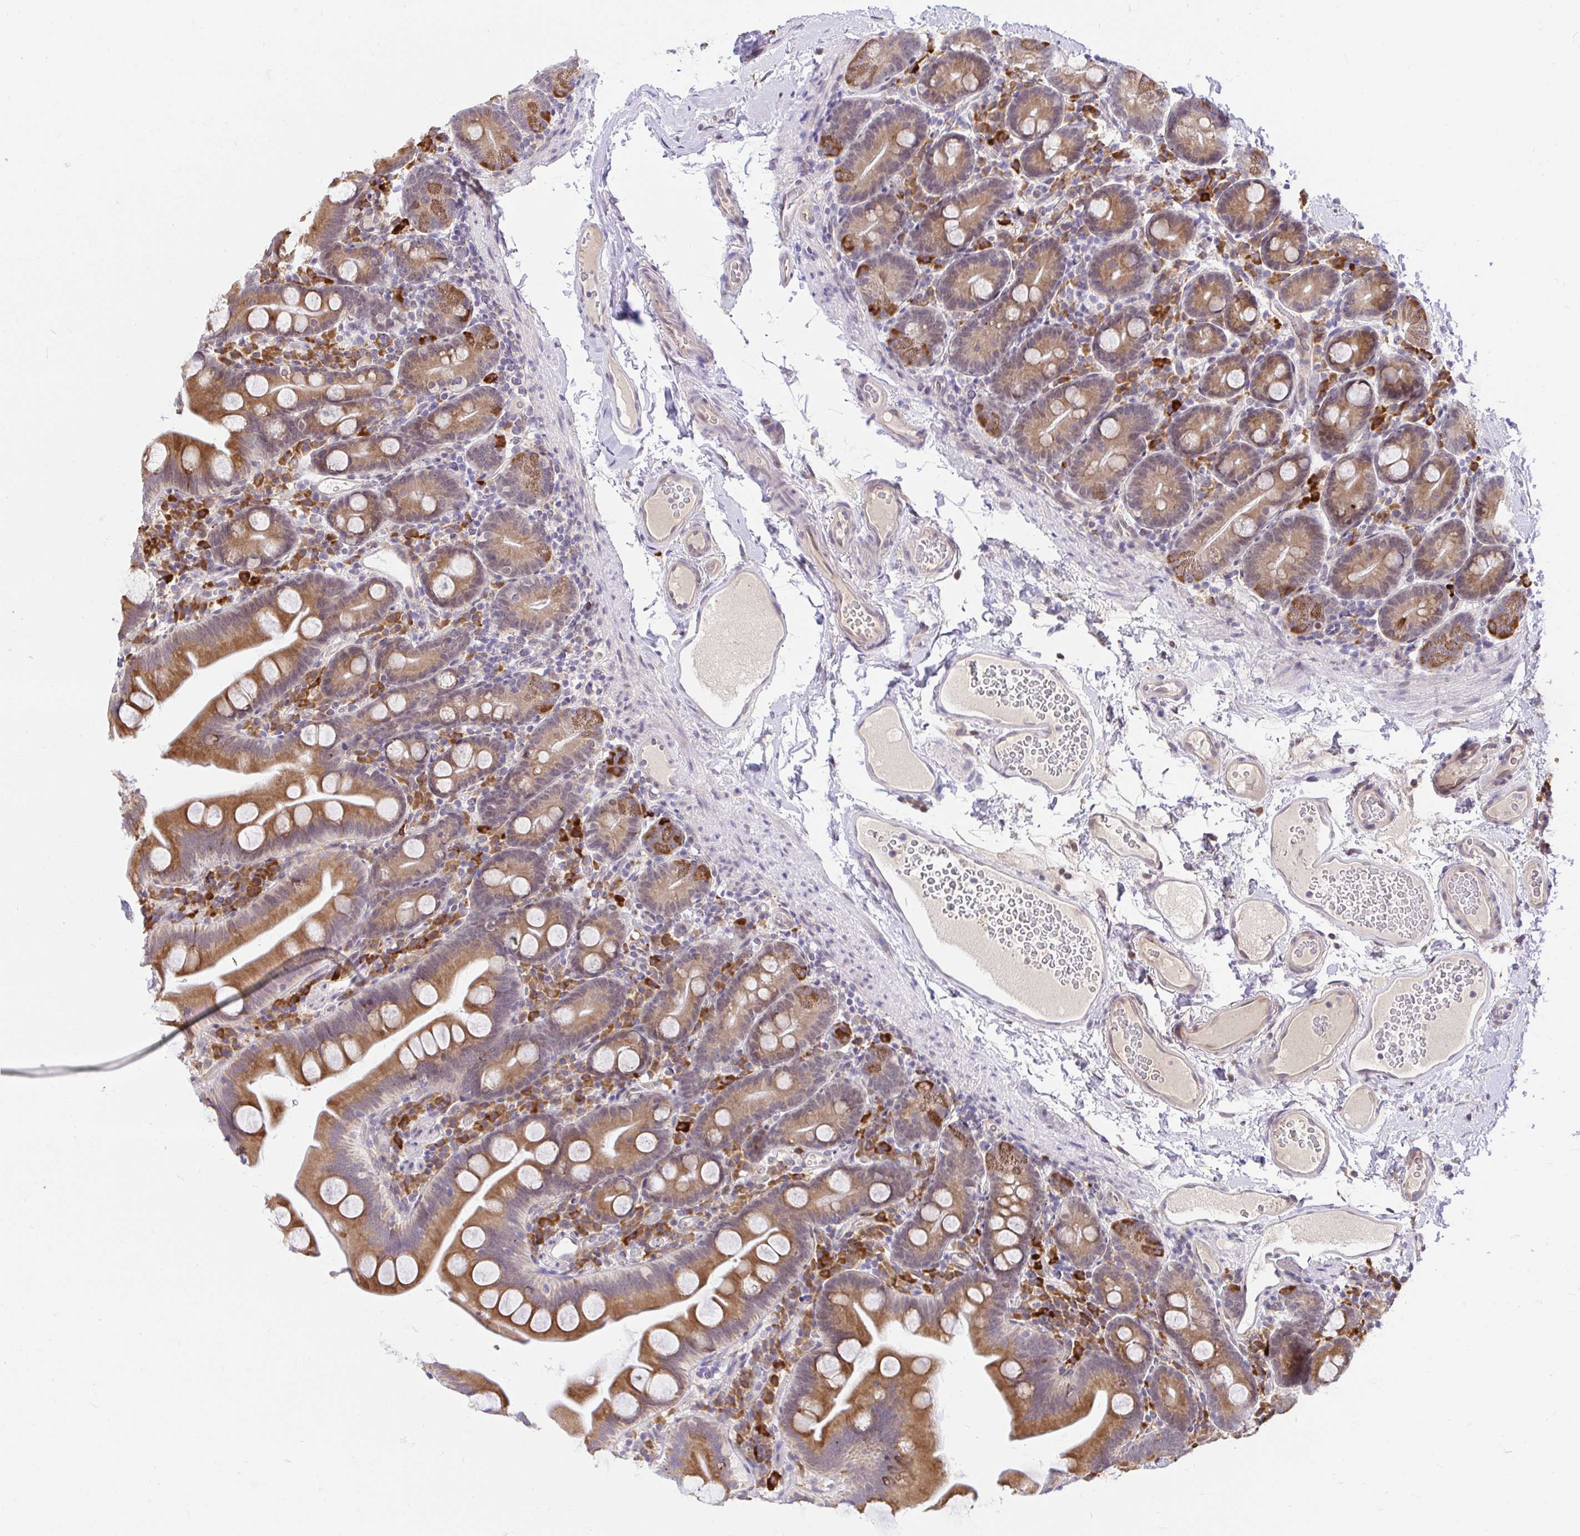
{"staining": {"intensity": "strong", "quantity": ">75%", "location": "cytoplasmic/membranous"}, "tissue": "small intestine", "cell_type": "Glandular cells", "image_type": "normal", "snomed": [{"axis": "morphology", "description": "Normal tissue, NOS"}, {"axis": "topography", "description": "Small intestine"}], "caption": "Protein staining of unremarkable small intestine demonstrates strong cytoplasmic/membranous staining in approximately >75% of glandular cells. (Brightfield microscopy of DAB IHC at high magnification).", "gene": "NAALAD2", "patient": {"sex": "female", "age": 68}}